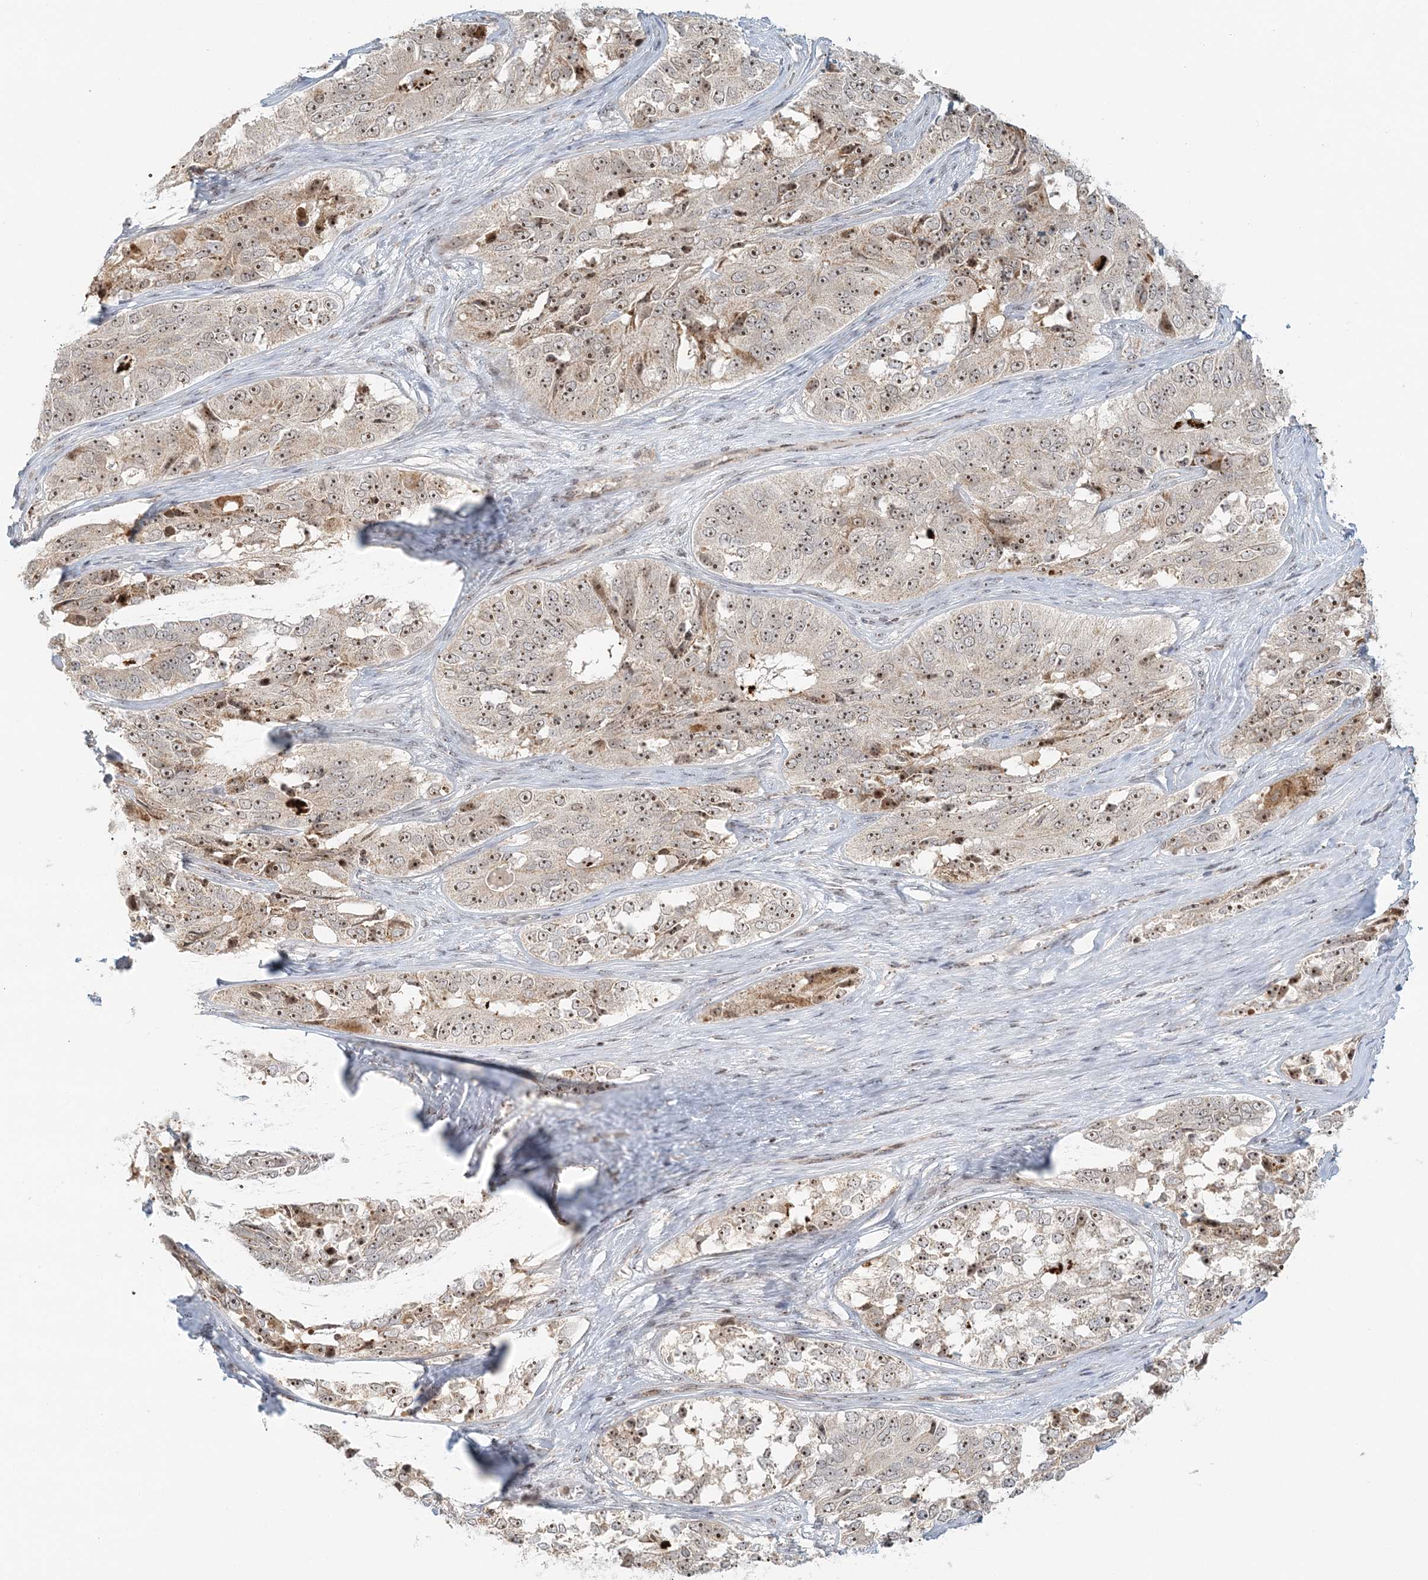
{"staining": {"intensity": "moderate", "quantity": ">75%", "location": "nuclear"}, "tissue": "ovarian cancer", "cell_type": "Tumor cells", "image_type": "cancer", "snomed": [{"axis": "morphology", "description": "Carcinoma, endometroid"}, {"axis": "topography", "description": "Ovary"}], "caption": "Immunohistochemistry (IHC) photomicrograph of neoplastic tissue: ovarian endometroid carcinoma stained using IHC reveals medium levels of moderate protein expression localized specifically in the nuclear of tumor cells, appearing as a nuclear brown color.", "gene": "UBE2F", "patient": {"sex": "female", "age": 51}}